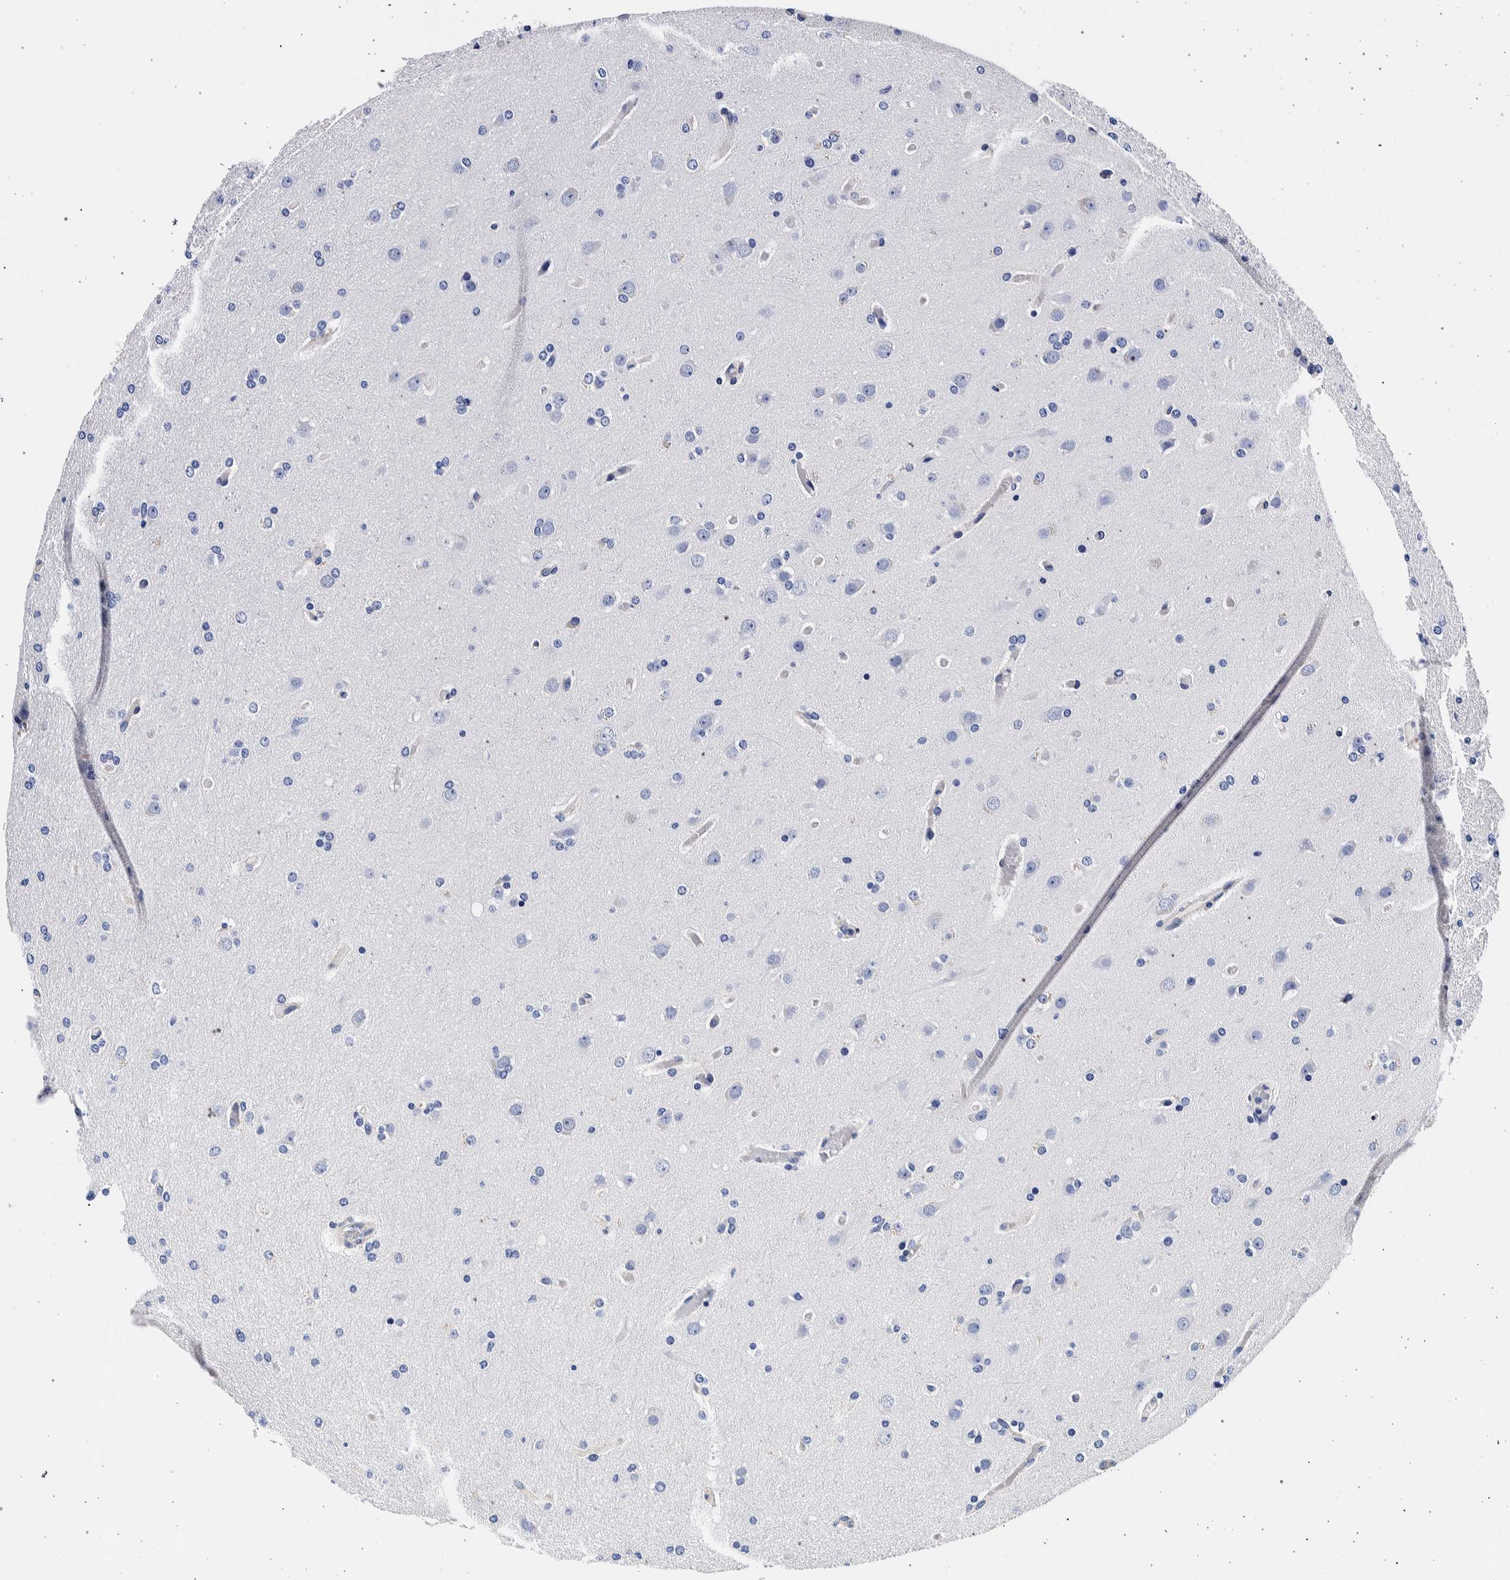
{"staining": {"intensity": "negative", "quantity": "none", "location": "none"}, "tissue": "glioma", "cell_type": "Tumor cells", "image_type": "cancer", "snomed": [{"axis": "morphology", "description": "Glioma, malignant, High grade"}, {"axis": "topography", "description": "Cerebral cortex"}], "caption": "Human malignant glioma (high-grade) stained for a protein using immunohistochemistry demonstrates no positivity in tumor cells.", "gene": "NIBAN2", "patient": {"sex": "female", "age": 36}}